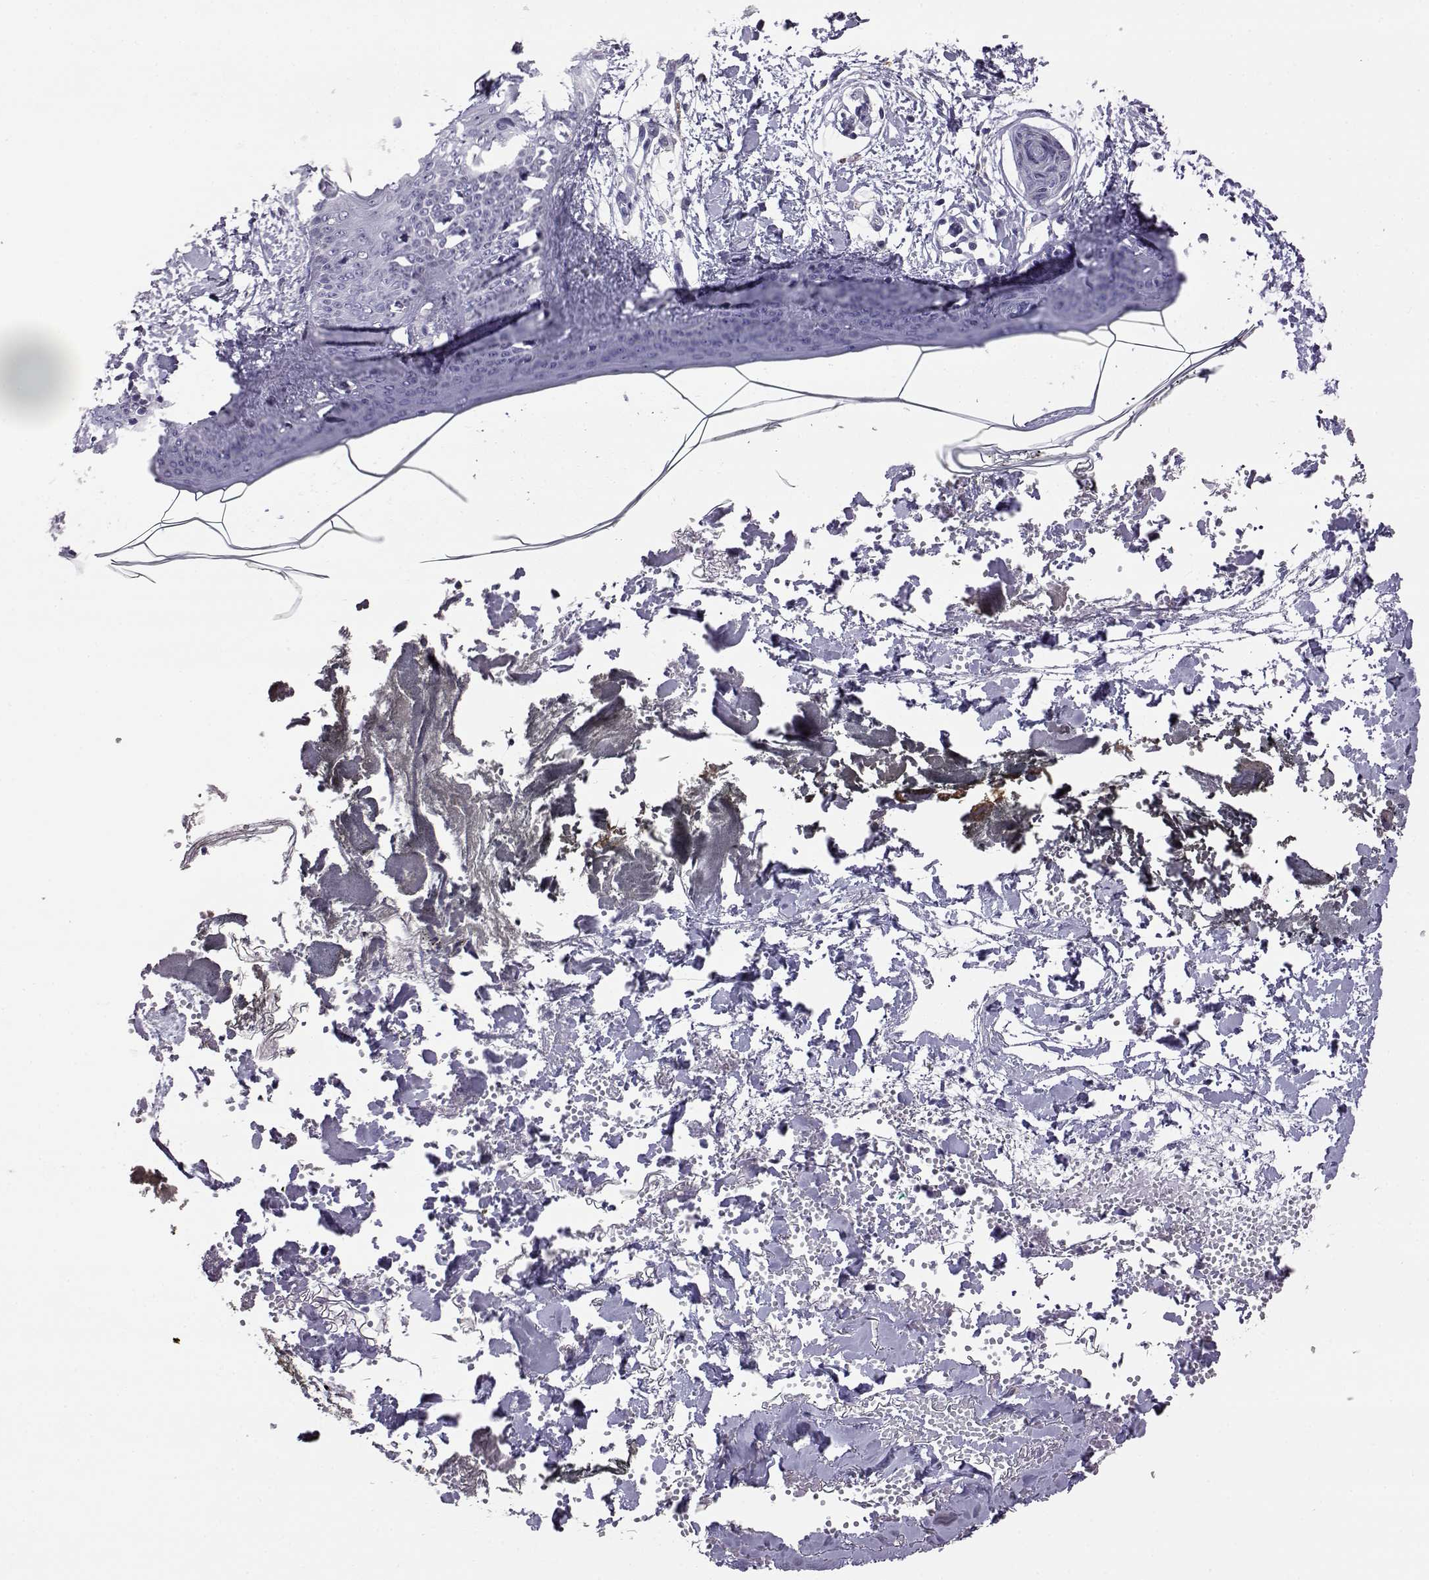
{"staining": {"intensity": "negative", "quantity": "none", "location": "none"}, "tissue": "skin", "cell_type": "Fibroblasts", "image_type": "normal", "snomed": [{"axis": "morphology", "description": "Normal tissue, NOS"}, {"axis": "topography", "description": "Skin"}], "caption": "The micrograph displays no significant staining in fibroblasts of skin.", "gene": "AKR1B1", "patient": {"sex": "female", "age": 34}}